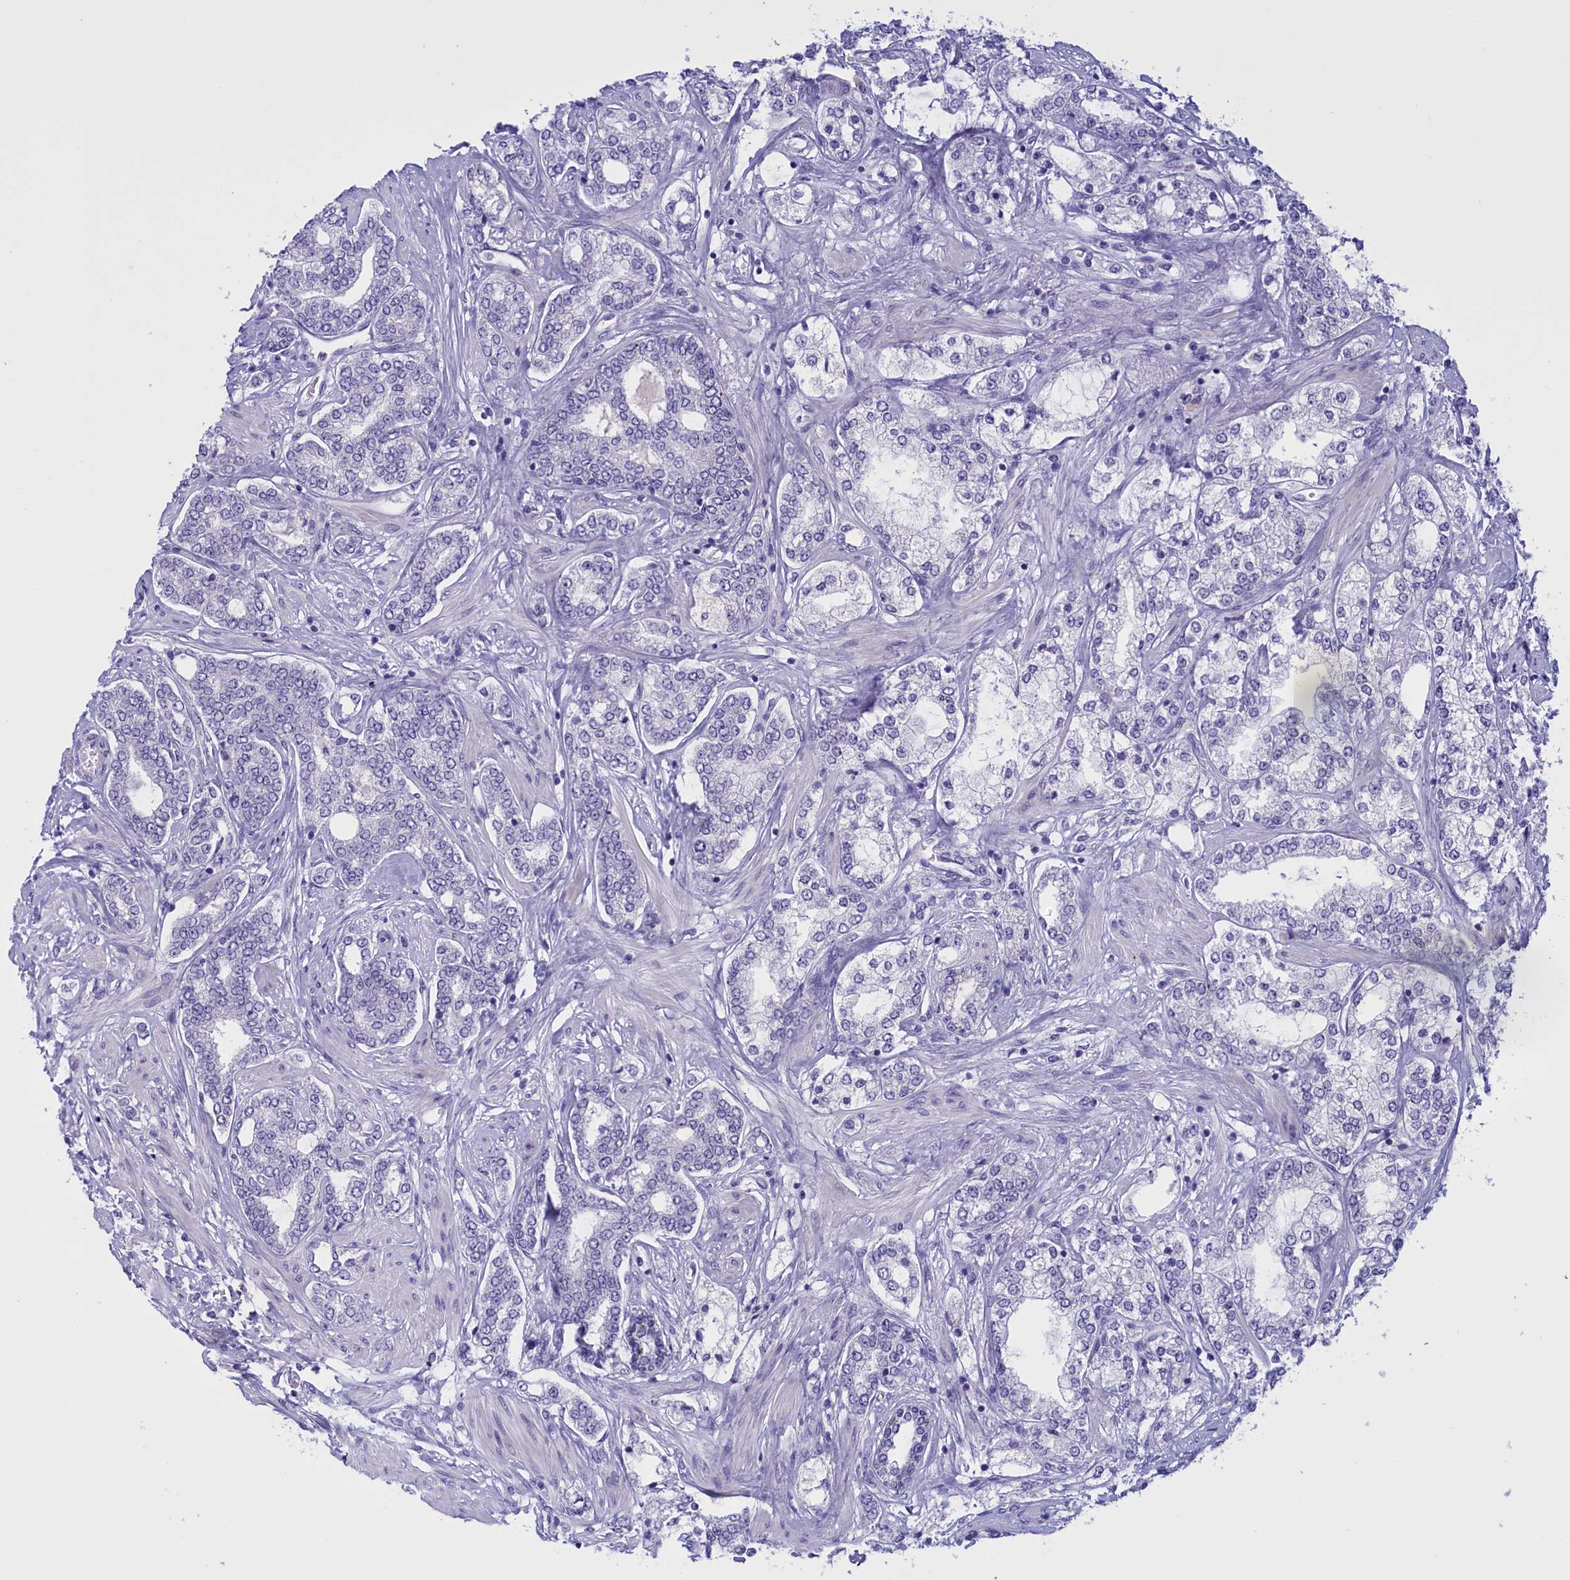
{"staining": {"intensity": "negative", "quantity": "none", "location": "none"}, "tissue": "prostate cancer", "cell_type": "Tumor cells", "image_type": "cancer", "snomed": [{"axis": "morphology", "description": "Adenocarcinoma, High grade"}, {"axis": "topography", "description": "Prostate"}], "caption": "Prostate high-grade adenocarcinoma was stained to show a protein in brown. There is no significant positivity in tumor cells.", "gene": "FAM149B1", "patient": {"sex": "male", "age": 64}}